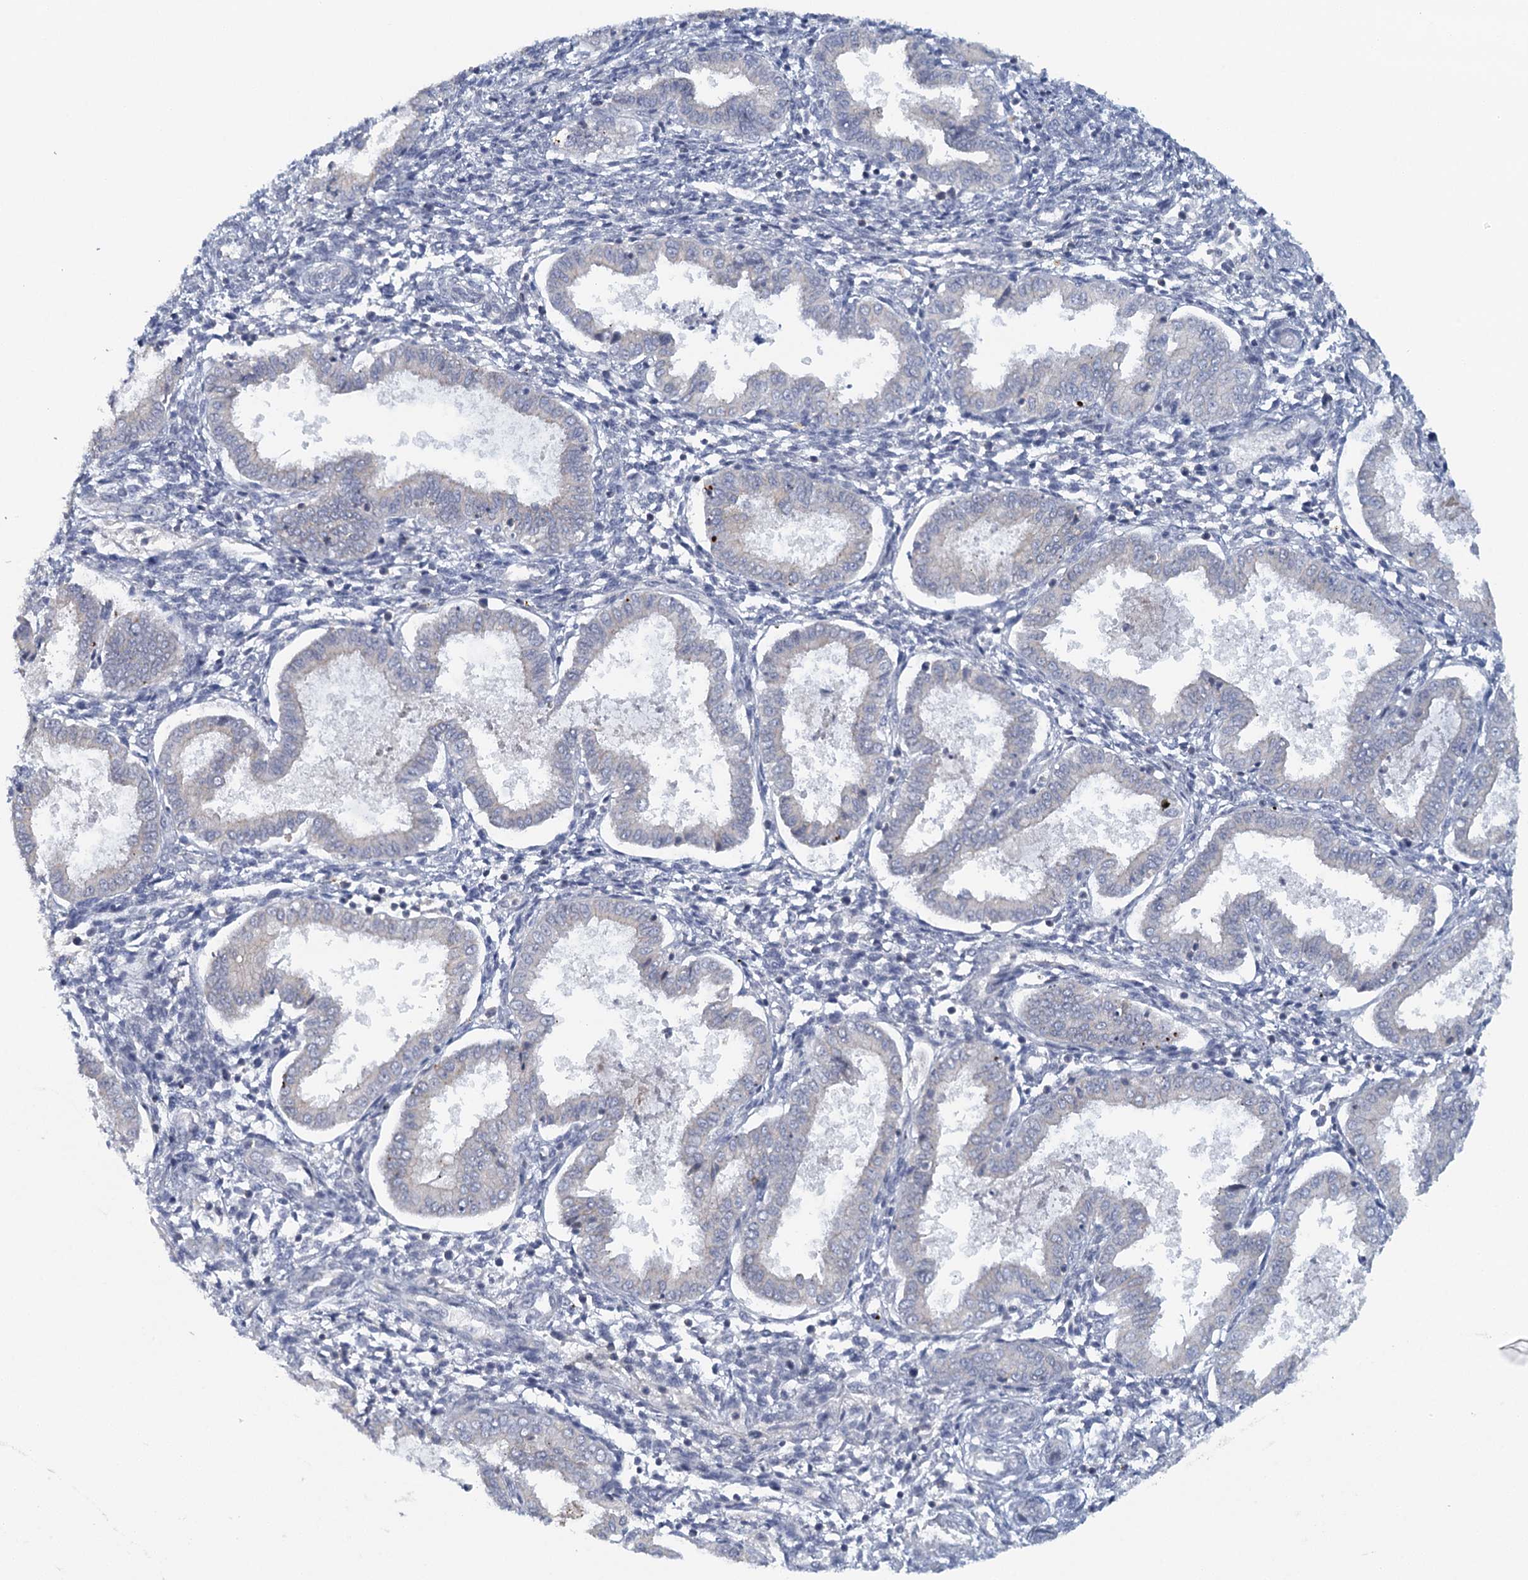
{"staining": {"intensity": "negative", "quantity": "none", "location": "none"}, "tissue": "endometrium", "cell_type": "Cells in endometrial stroma", "image_type": "normal", "snomed": [{"axis": "morphology", "description": "Normal tissue, NOS"}, {"axis": "topography", "description": "Endometrium"}], "caption": "Cells in endometrial stroma show no significant expression in normal endometrium.", "gene": "GPATCH11", "patient": {"sex": "female", "age": 33}}